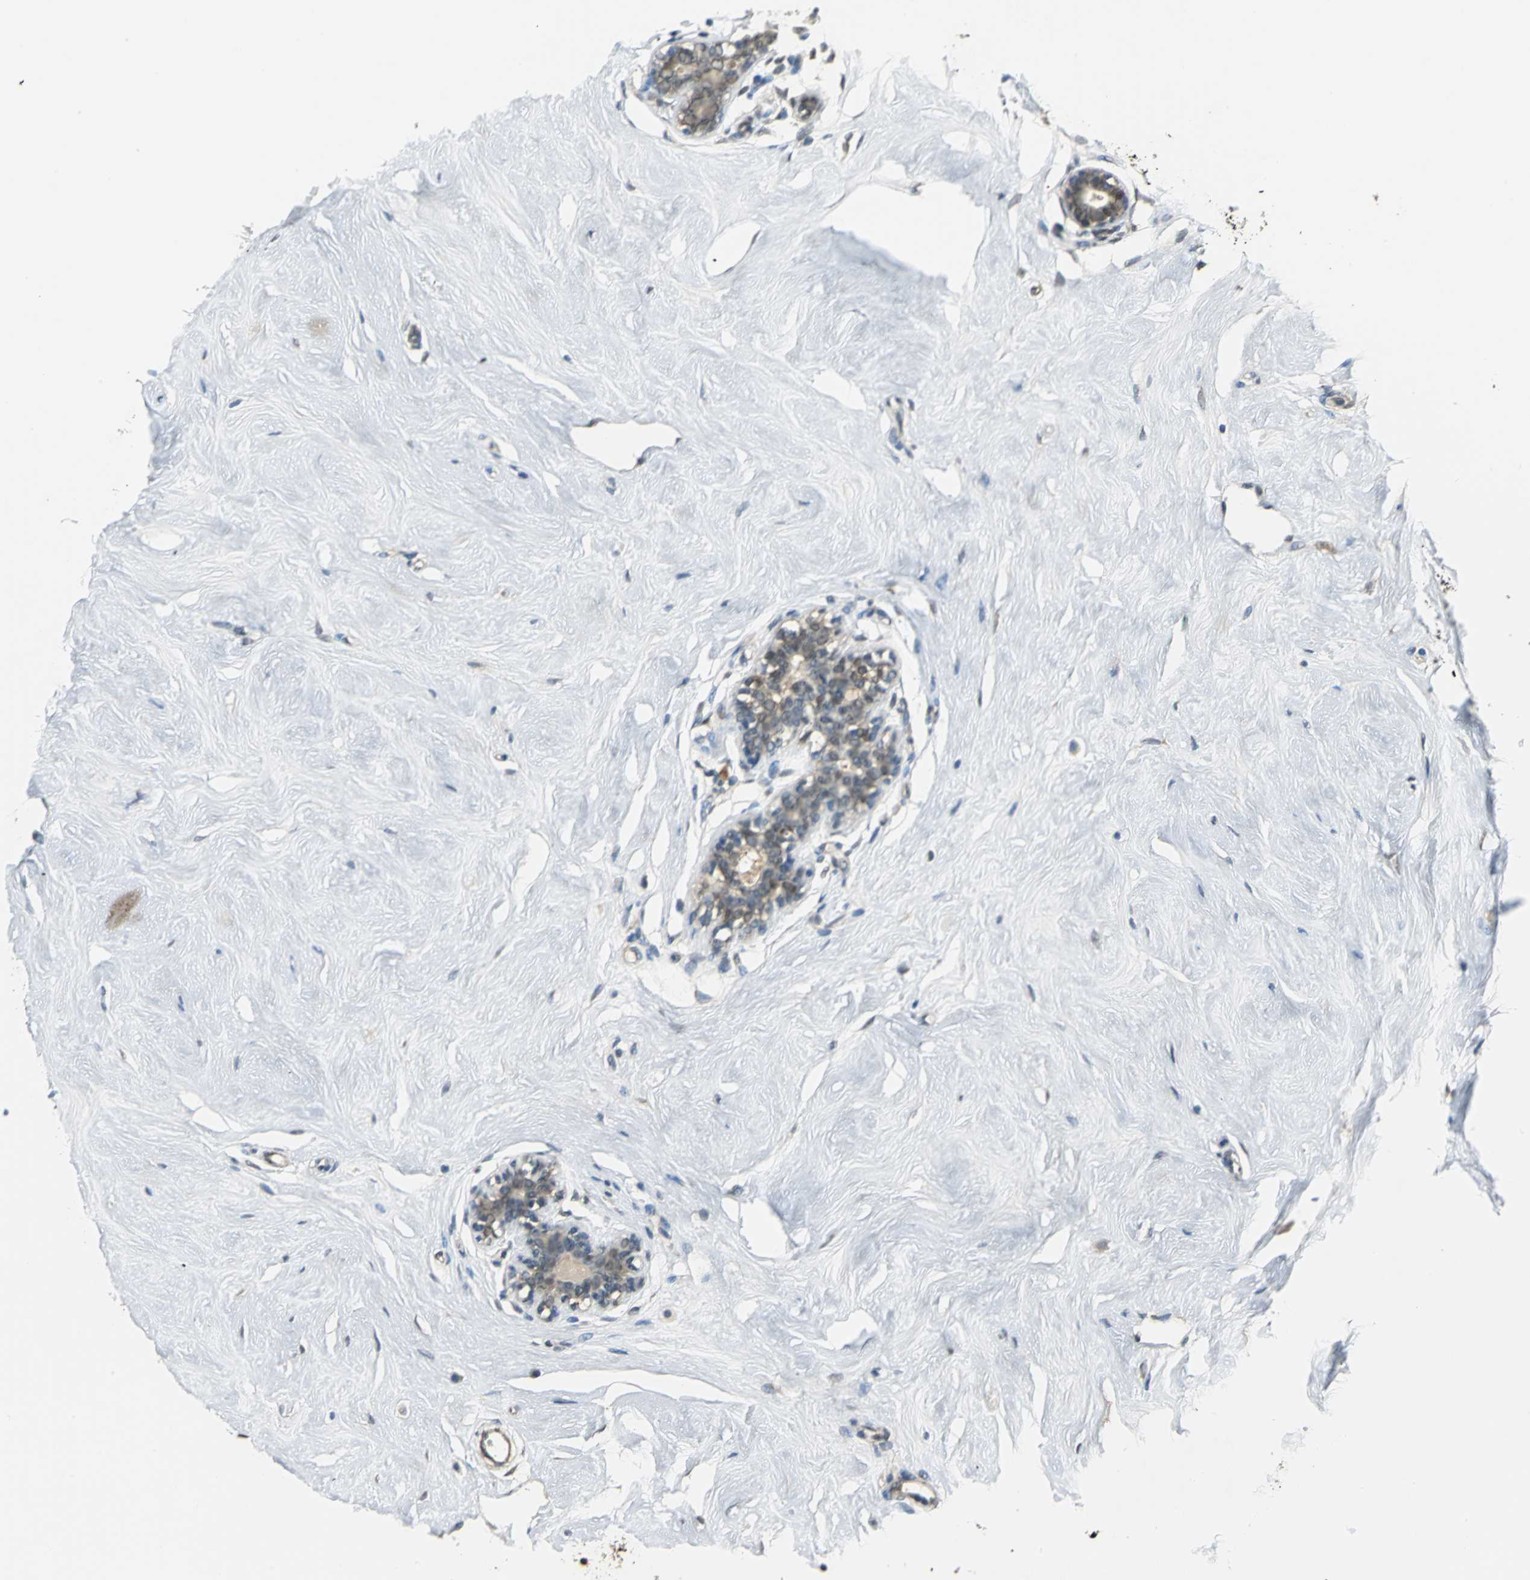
{"staining": {"intensity": "weak", "quantity": ">75%", "location": "cytoplasmic/membranous"}, "tissue": "breast", "cell_type": "Adipocytes", "image_type": "normal", "snomed": [{"axis": "morphology", "description": "Normal tissue, NOS"}, {"axis": "topography", "description": "Breast"}], "caption": "A histopathology image of human breast stained for a protein demonstrates weak cytoplasmic/membranous brown staining in adipocytes.", "gene": "PARK7", "patient": {"sex": "female", "age": 23}}